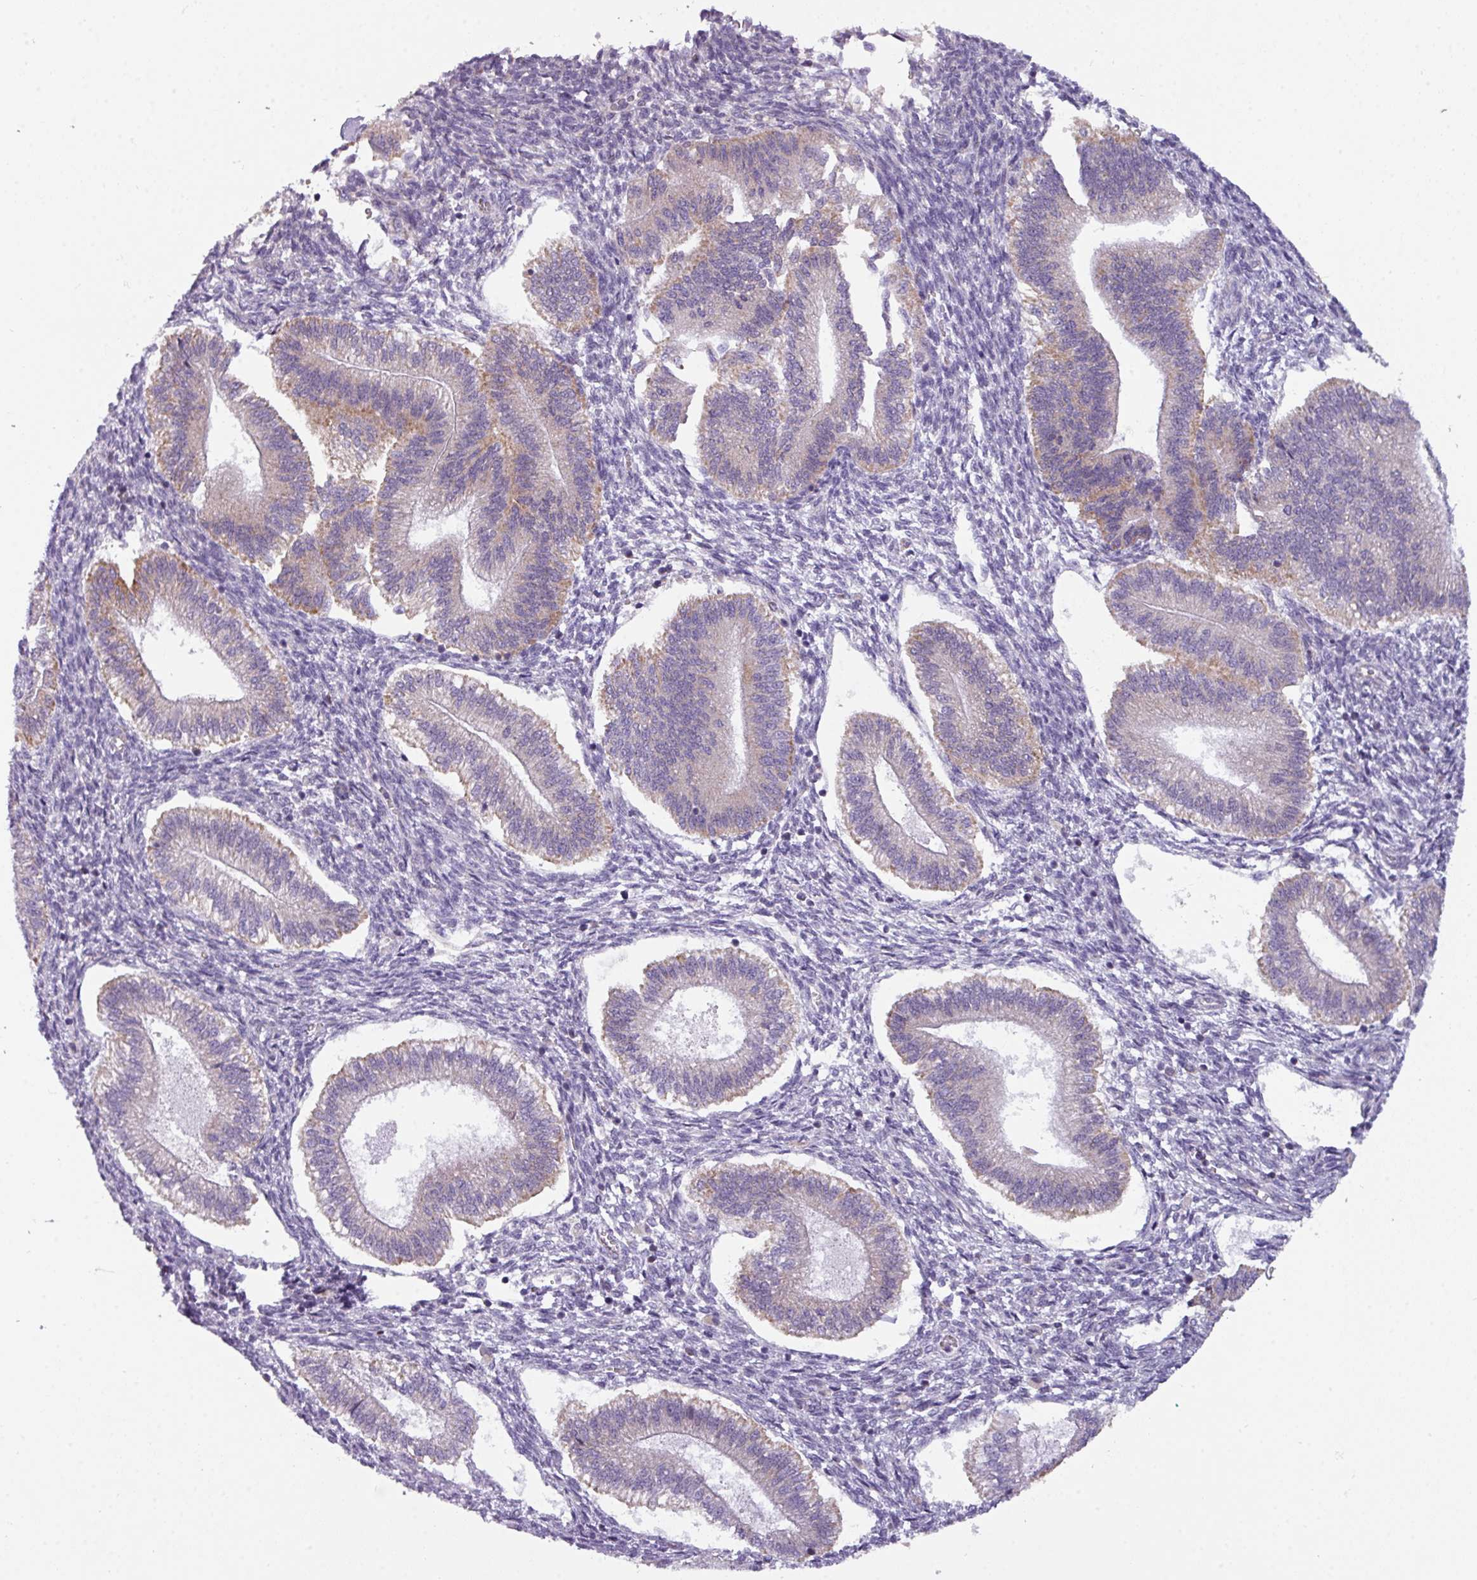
{"staining": {"intensity": "negative", "quantity": "none", "location": "none"}, "tissue": "endometrium", "cell_type": "Cells in endometrial stroma", "image_type": "normal", "snomed": [{"axis": "morphology", "description": "Normal tissue, NOS"}, {"axis": "topography", "description": "Endometrium"}], "caption": "High power microscopy micrograph of an immunohistochemistry (IHC) micrograph of unremarkable endometrium, revealing no significant positivity in cells in endometrial stroma. Nuclei are stained in blue.", "gene": "C2orf68", "patient": {"sex": "female", "age": 25}}